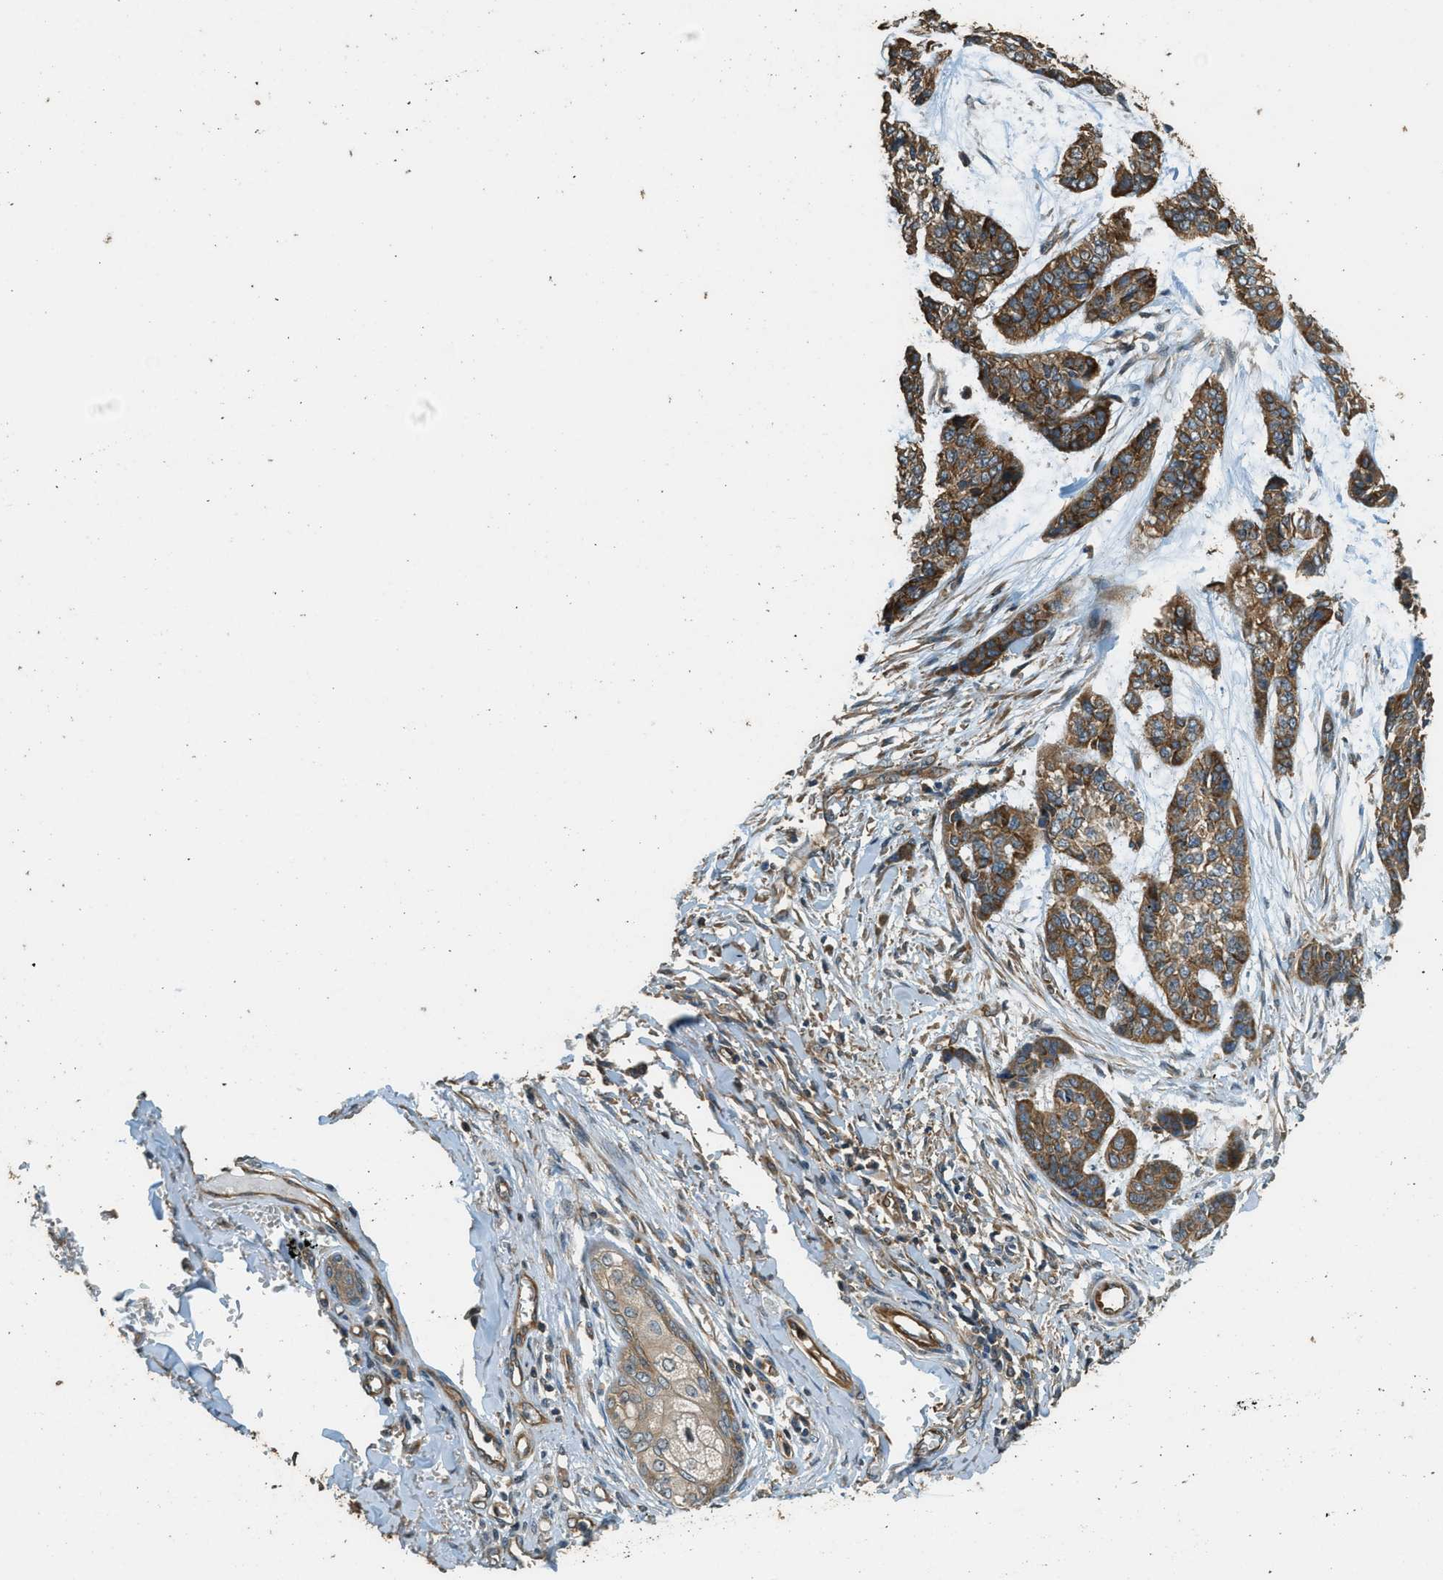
{"staining": {"intensity": "moderate", "quantity": ">75%", "location": "cytoplasmic/membranous"}, "tissue": "skin cancer", "cell_type": "Tumor cells", "image_type": "cancer", "snomed": [{"axis": "morphology", "description": "Basal cell carcinoma"}, {"axis": "topography", "description": "Skin"}], "caption": "Moderate cytoplasmic/membranous positivity for a protein is identified in about >75% of tumor cells of skin cancer using immunohistochemistry (IHC).", "gene": "MARS1", "patient": {"sex": "female", "age": 64}}